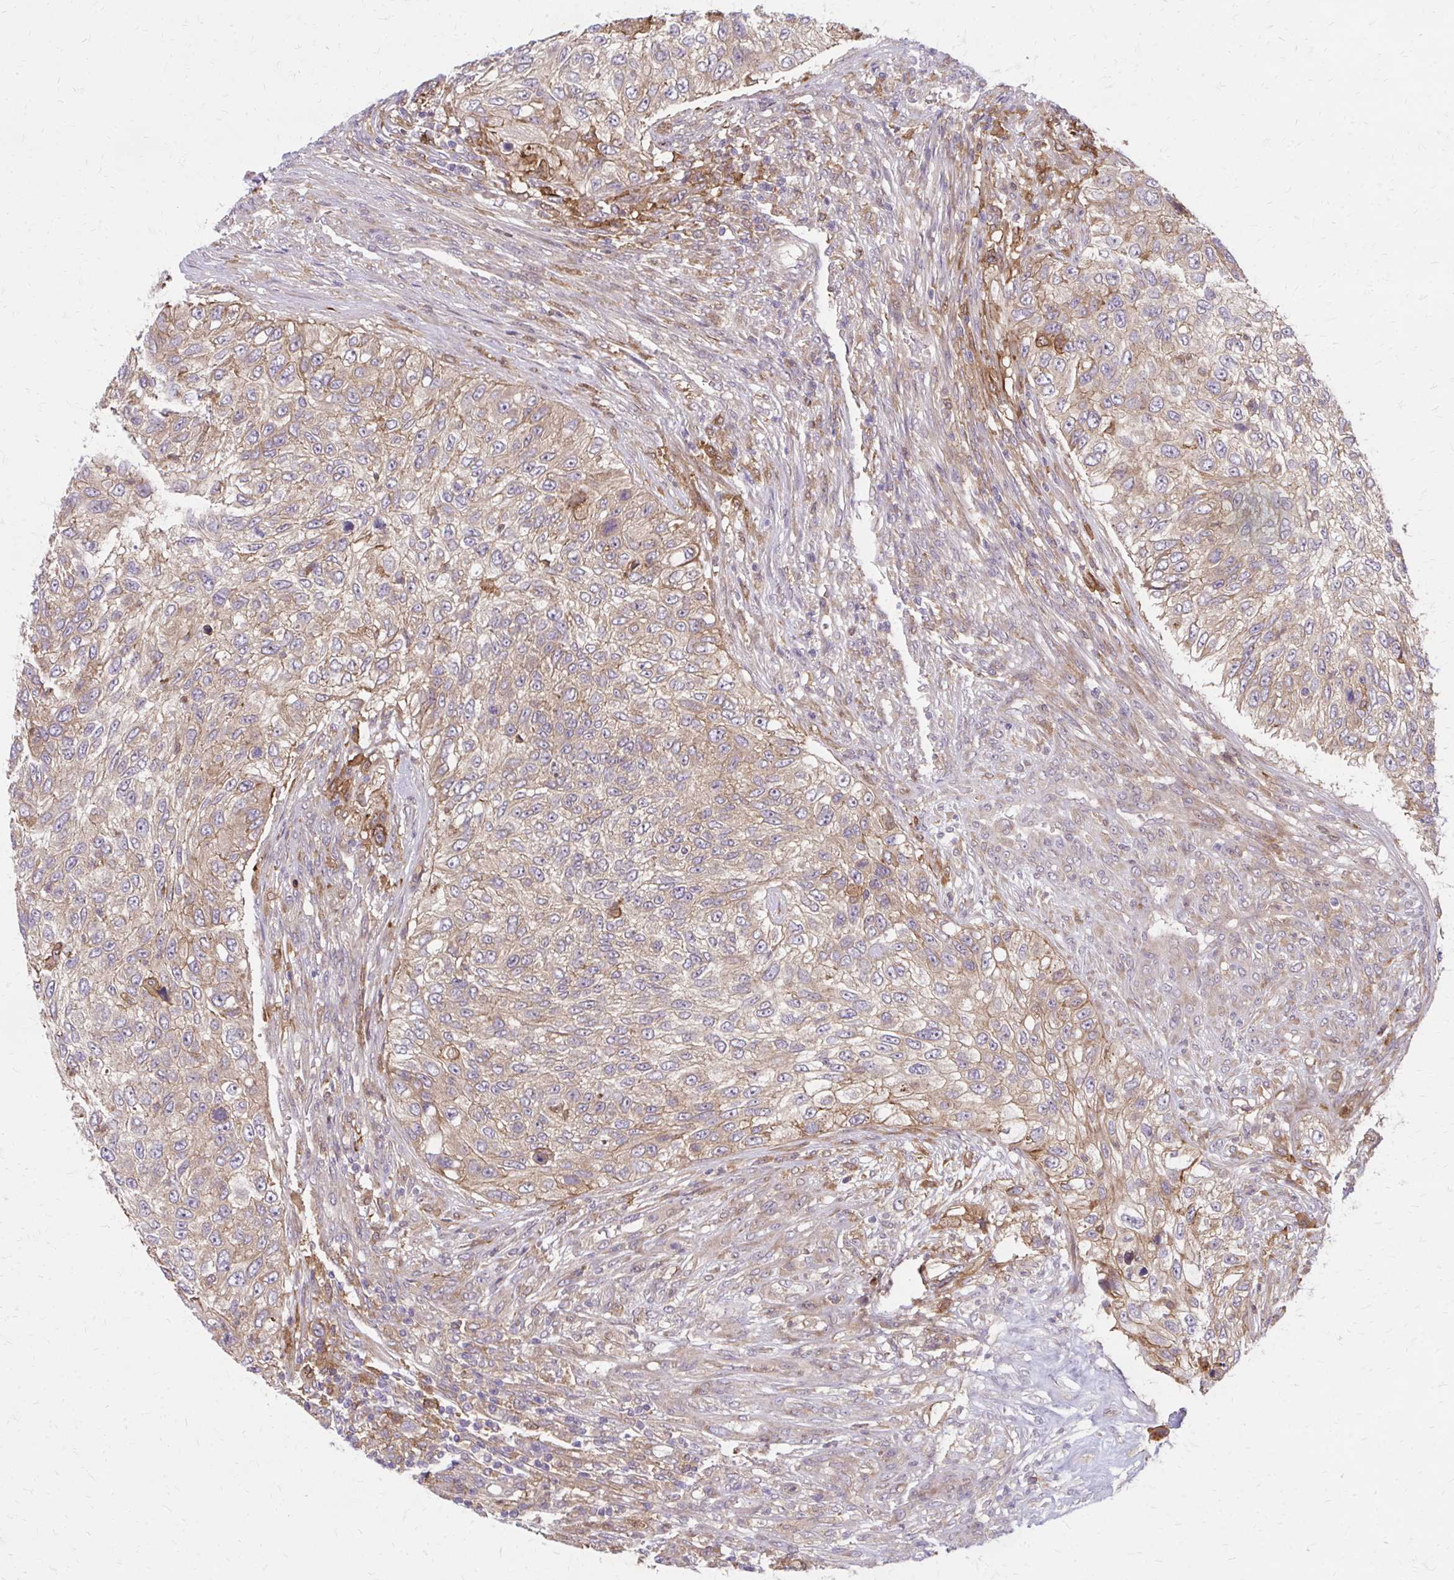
{"staining": {"intensity": "moderate", "quantity": ">75%", "location": "cytoplasmic/membranous"}, "tissue": "urothelial cancer", "cell_type": "Tumor cells", "image_type": "cancer", "snomed": [{"axis": "morphology", "description": "Urothelial carcinoma, High grade"}, {"axis": "topography", "description": "Urinary bladder"}], "caption": "Immunohistochemical staining of human urothelial cancer demonstrates moderate cytoplasmic/membranous protein positivity in about >75% of tumor cells.", "gene": "OXNAD1", "patient": {"sex": "female", "age": 60}}